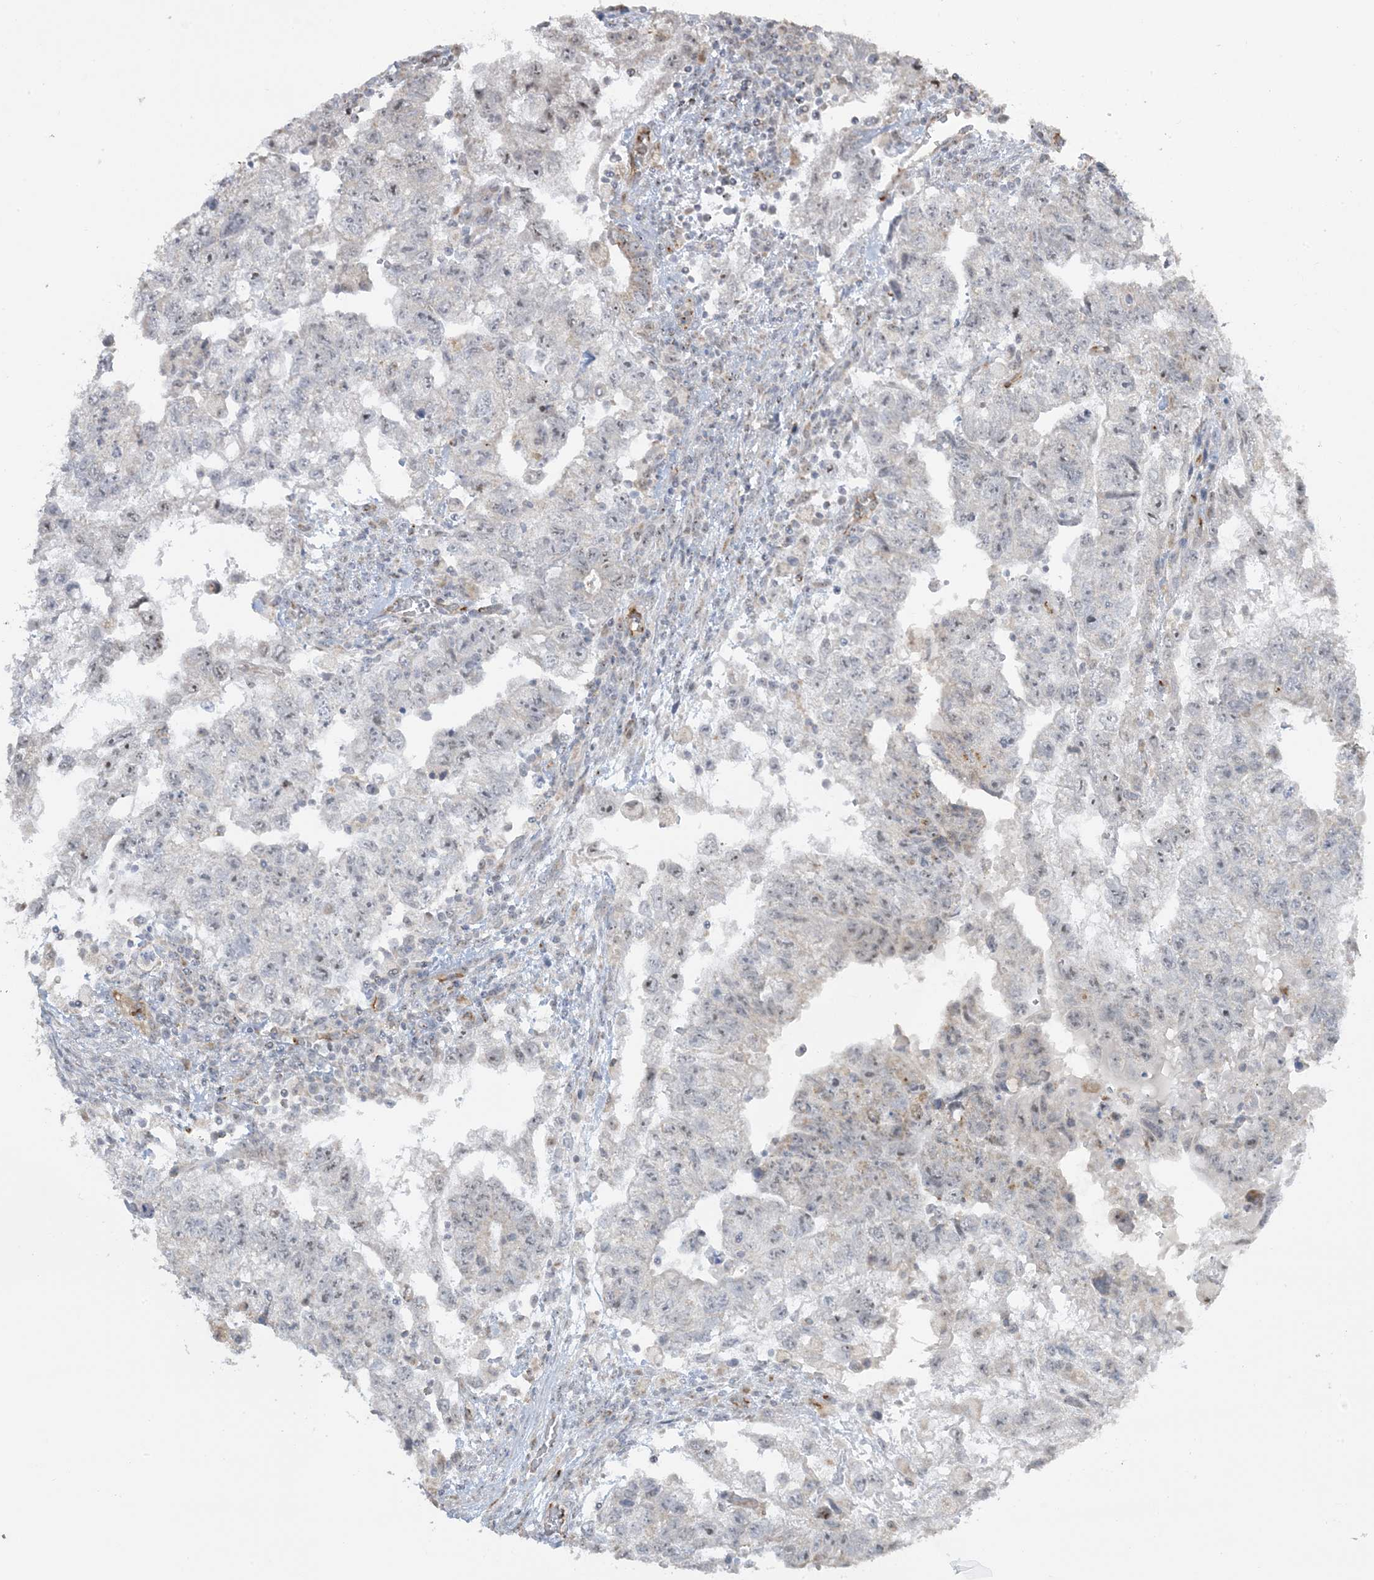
{"staining": {"intensity": "negative", "quantity": "none", "location": "none"}, "tissue": "testis cancer", "cell_type": "Tumor cells", "image_type": "cancer", "snomed": [{"axis": "morphology", "description": "Carcinoma, Embryonal, NOS"}, {"axis": "topography", "description": "Testis"}], "caption": "High magnification brightfield microscopy of testis embryonal carcinoma stained with DAB (3,3'-diaminobenzidine) (brown) and counterstained with hematoxylin (blue): tumor cells show no significant staining.", "gene": "AGA", "patient": {"sex": "male", "age": 36}}